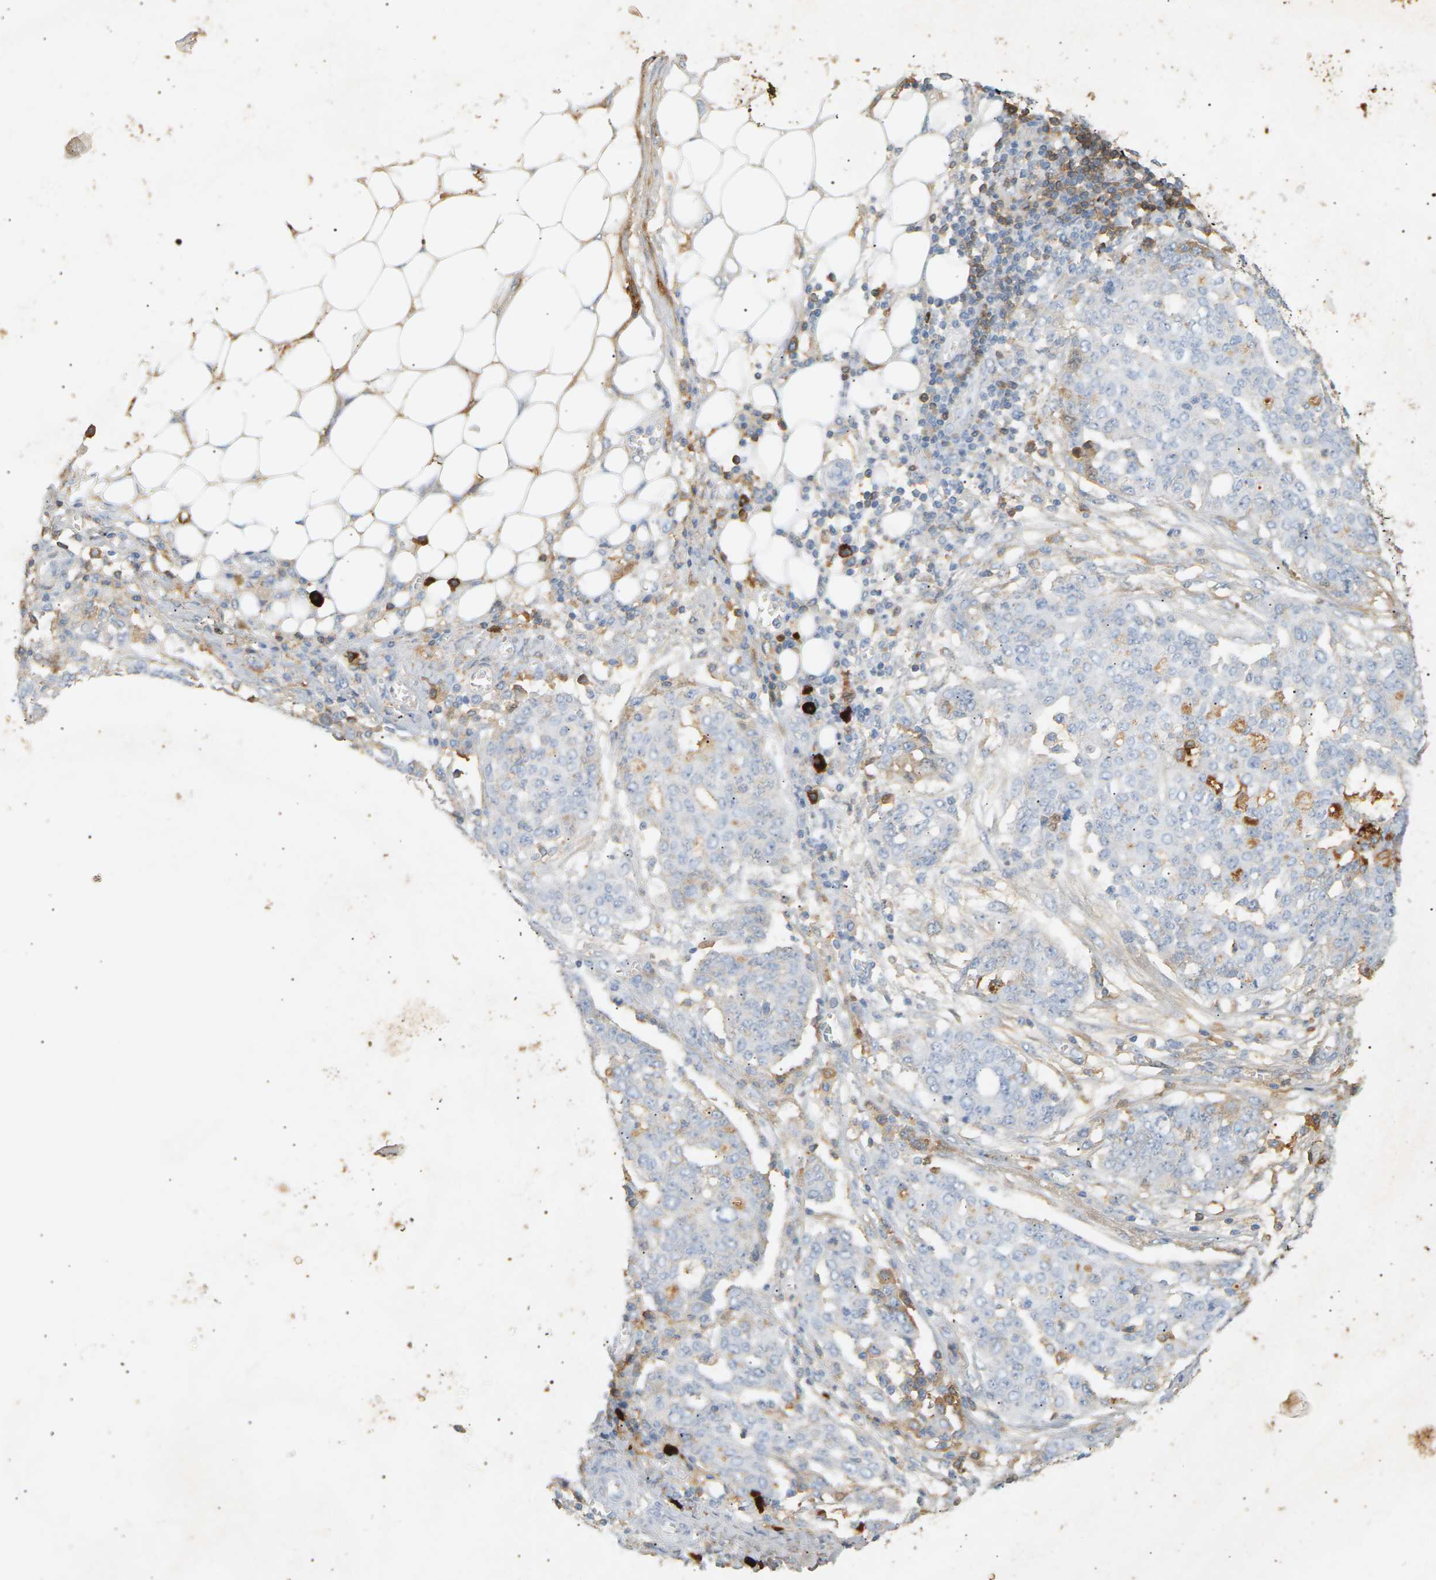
{"staining": {"intensity": "negative", "quantity": "none", "location": "none"}, "tissue": "ovarian cancer", "cell_type": "Tumor cells", "image_type": "cancer", "snomed": [{"axis": "morphology", "description": "Cystadenocarcinoma, serous, NOS"}, {"axis": "topography", "description": "Soft tissue"}, {"axis": "topography", "description": "Ovary"}], "caption": "High power microscopy photomicrograph of an IHC photomicrograph of ovarian serous cystadenocarcinoma, revealing no significant staining in tumor cells.", "gene": "IGLC3", "patient": {"sex": "female", "age": 57}}